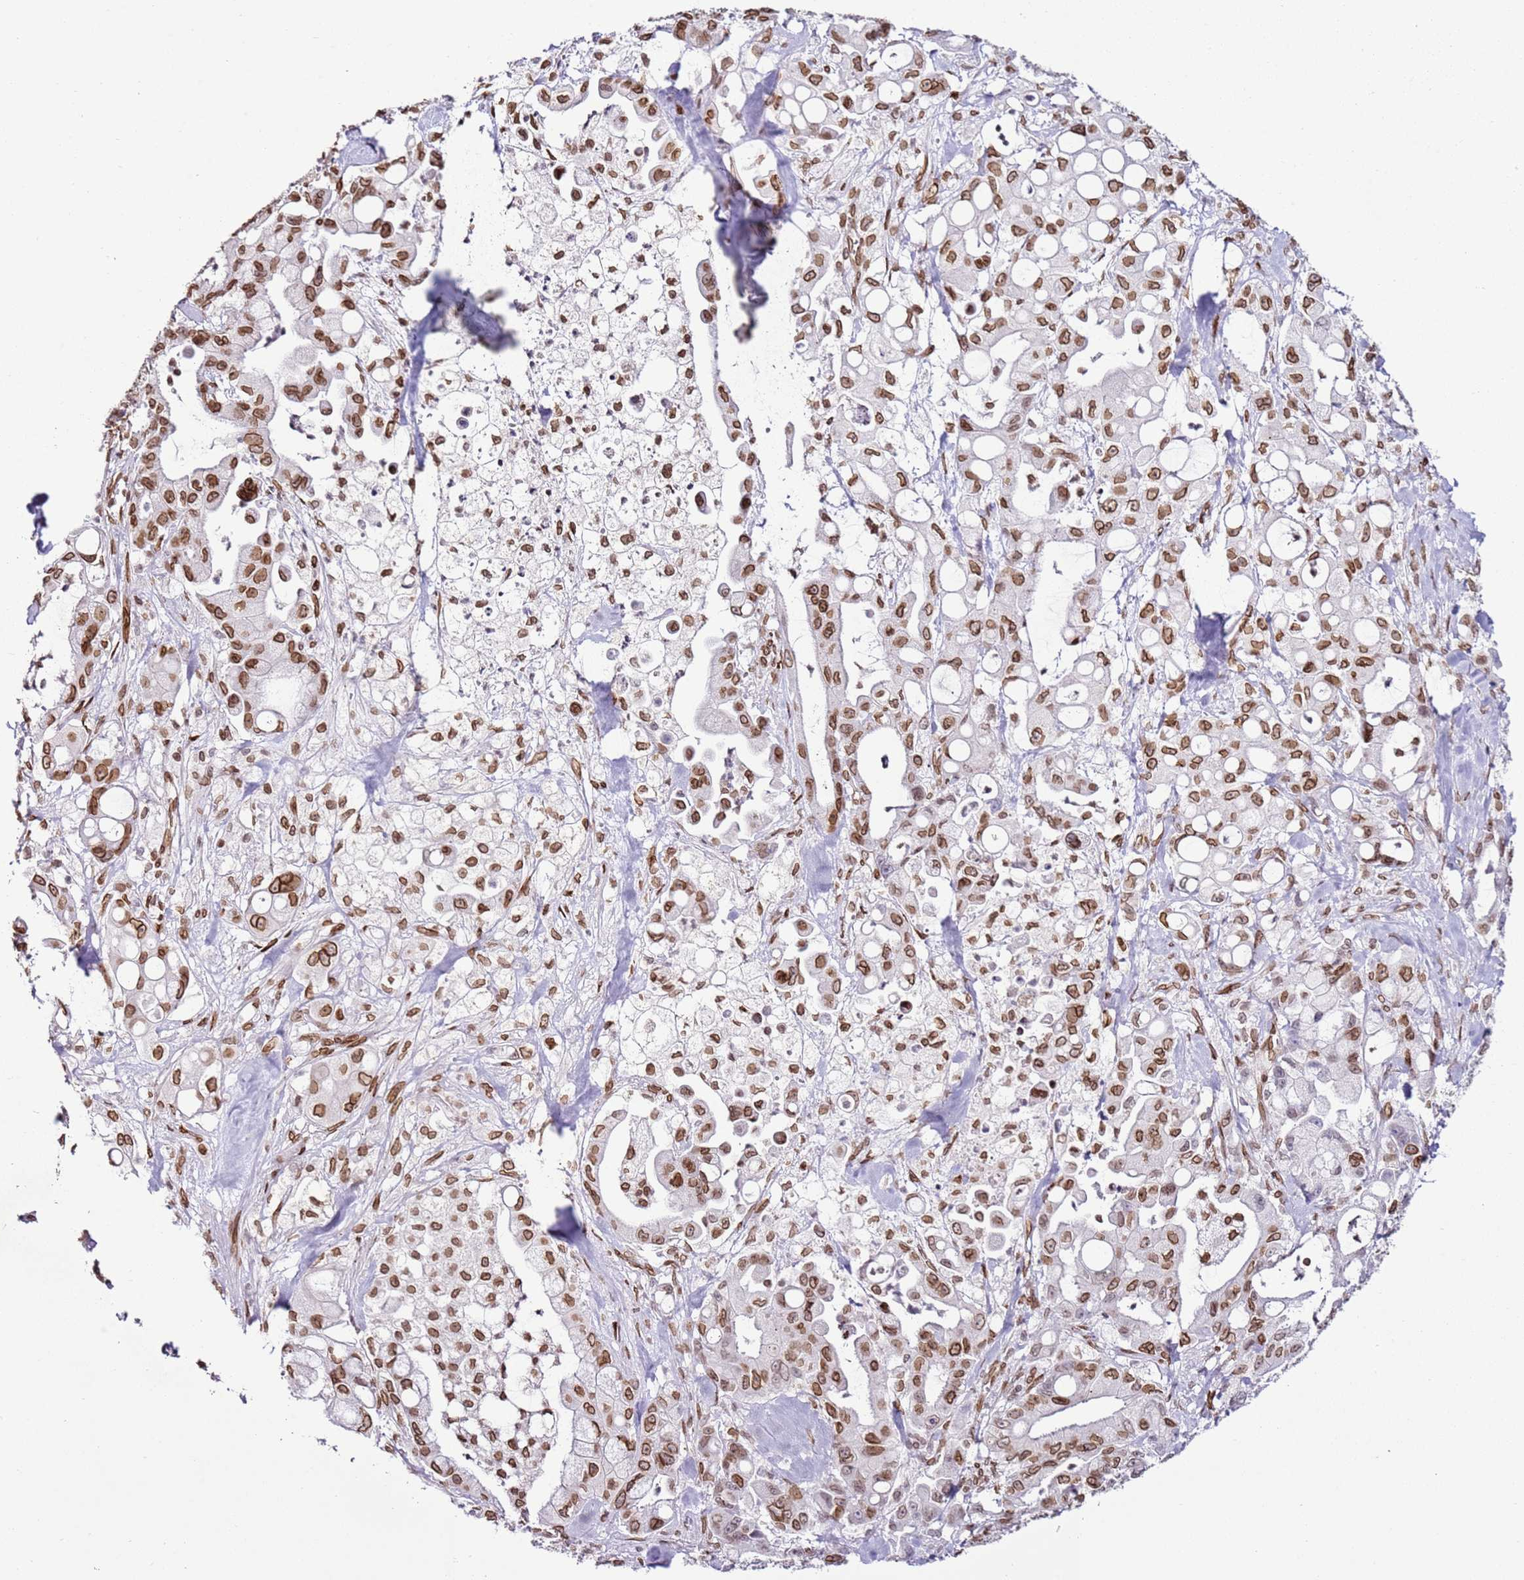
{"staining": {"intensity": "strong", "quantity": "<25%", "location": "cytoplasmic/membranous,nuclear"}, "tissue": "pancreatic cancer", "cell_type": "Tumor cells", "image_type": "cancer", "snomed": [{"axis": "morphology", "description": "Adenocarcinoma, NOS"}, {"axis": "topography", "description": "Pancreas"}], "caption": "An immunohistochemistry image of tumor tissue is shown. Protein staining in brown shows strong cytoplasmic/membranous and nuclear positivity in pancreatic adenocarcinoma within tumor cells.", "gene": "POU6F1", "patient": {"sex": "male", "age": 68}}